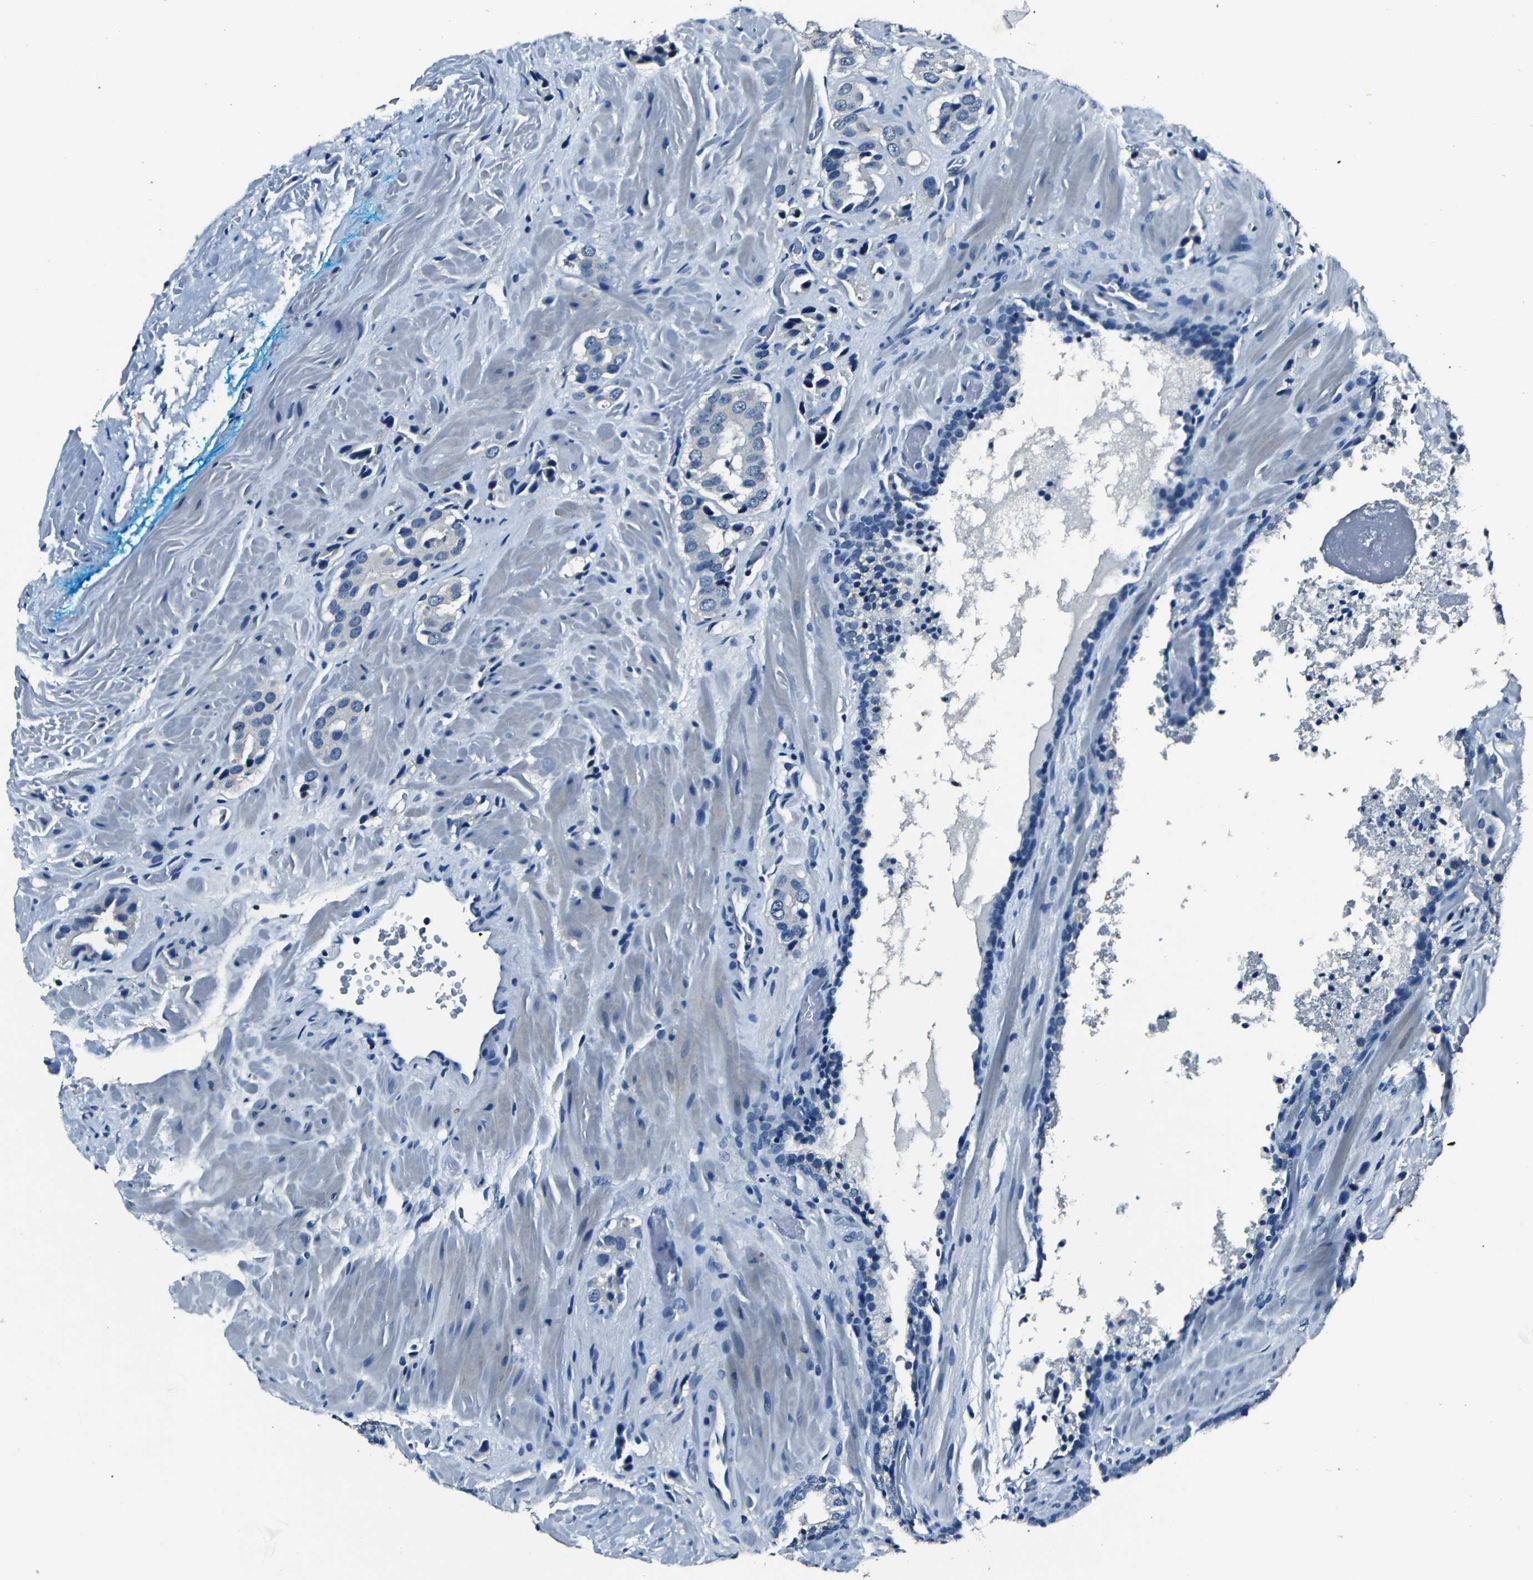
{"staining": {"intensity": "negative", "quantity": "none", "location": "none"}, "tissue": "prostate cancer", "cell_type": "Tumor cells", "image_type": "cancer", "snomed": [{"axis": "morphology", "description": "Adenocarcinoma, High grade"}, {"axis": "topography", "description": "Prostate"}], "caption": "Immunohistochemistry (IHC) histopathology image of adenocarcinoma (high-grade) (prostate) stained for a protein (brown), which reveals no positivity in tumor cells.", "gene": "NCMAP", "patient": {"sex": "male", "age": 64}}